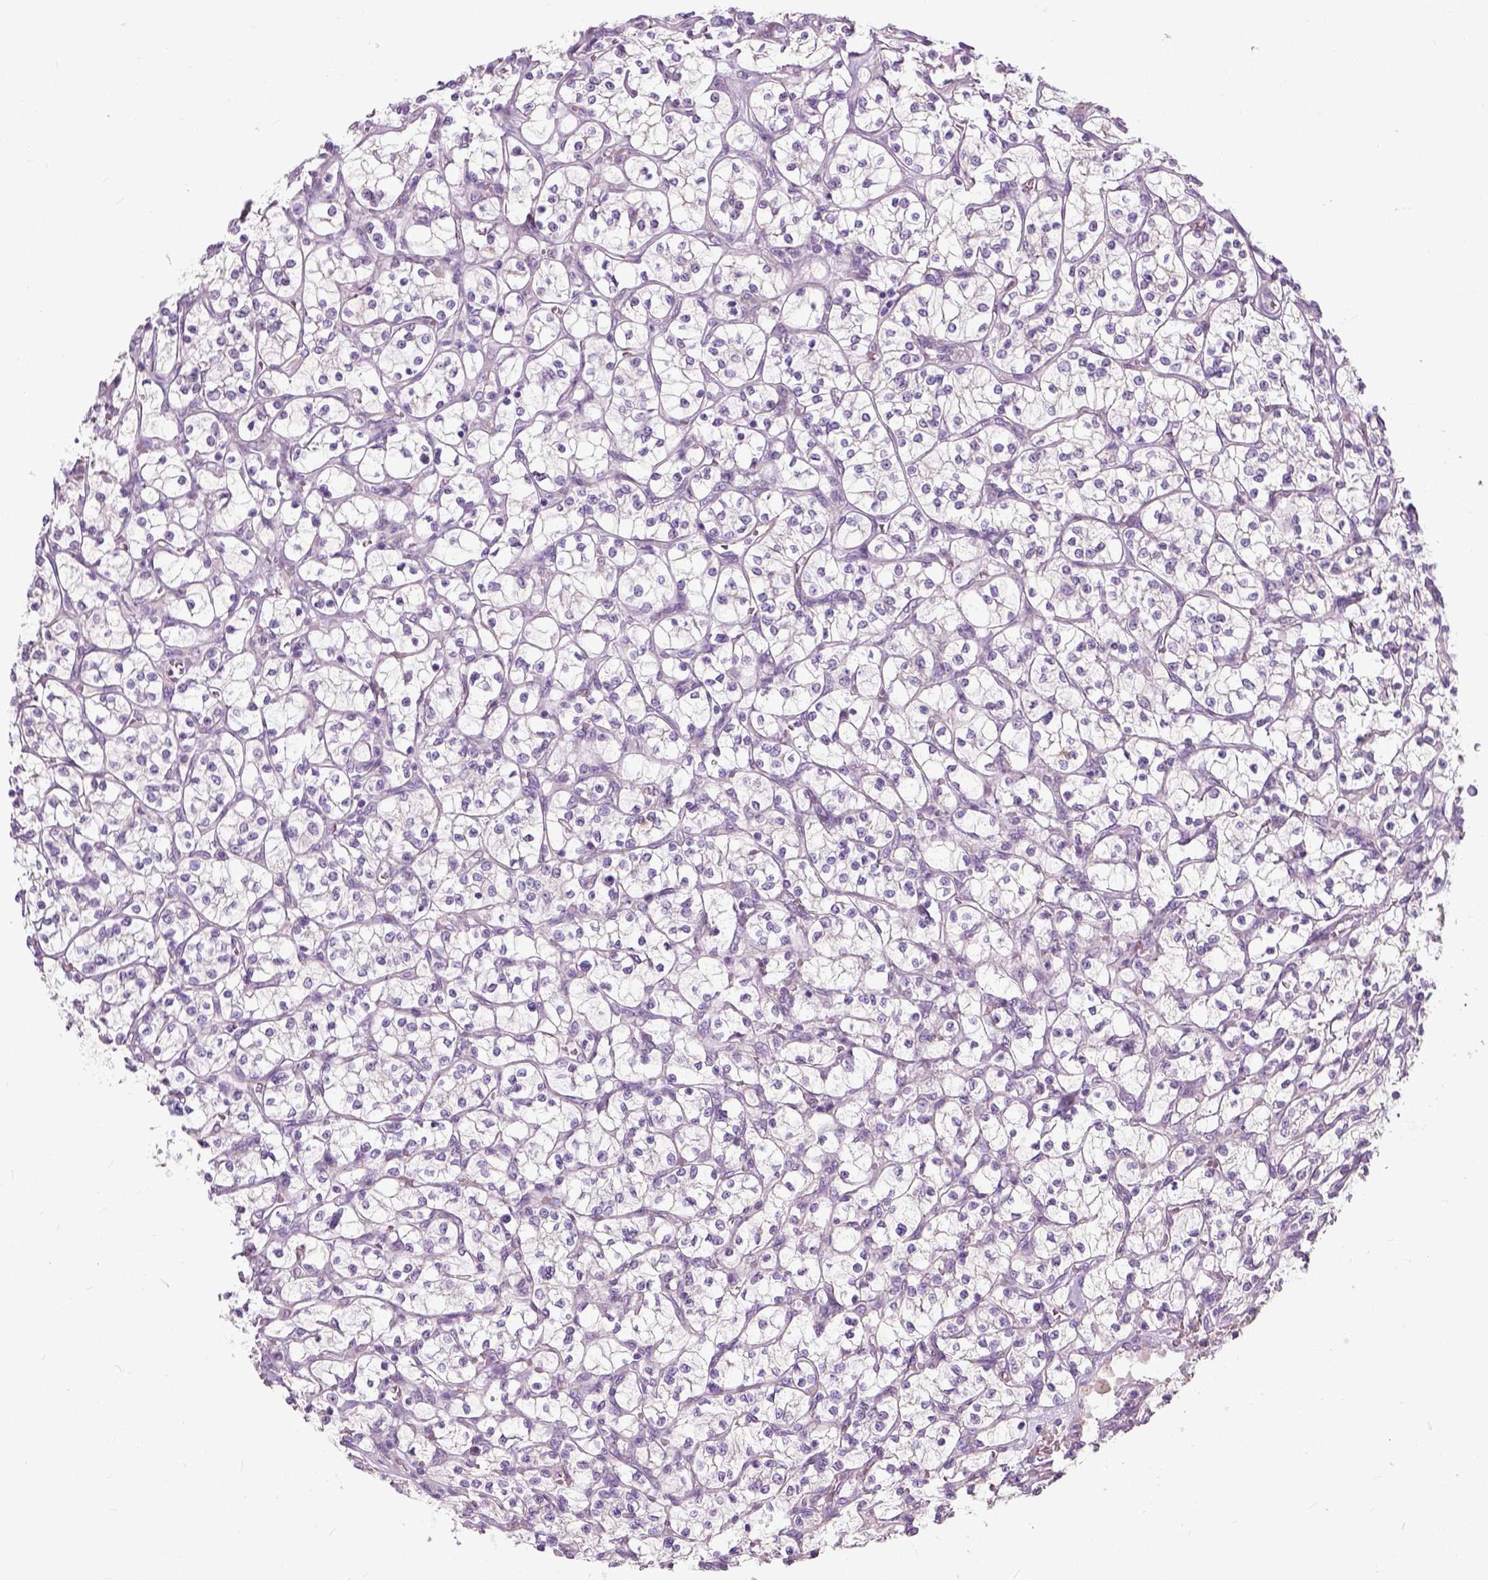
{"staining": {"intensity": "negative", "quantity": "none", "location": "none"}, "tissue": "renal cancer", "cell_type": "Tumor cells", "image_type": "cancer", "snomed": [{"axis": "morphology", "description": "Adenocarcinoma, NOS"}, {"axis": "topography", "description": "Kidney"}], "caption": "Micrograph shows no significant protein positivity in tumor cells of renal adenocarcinoma.", "gene": "TRIM72", "patient": {"sex": "female", "age": 64}}